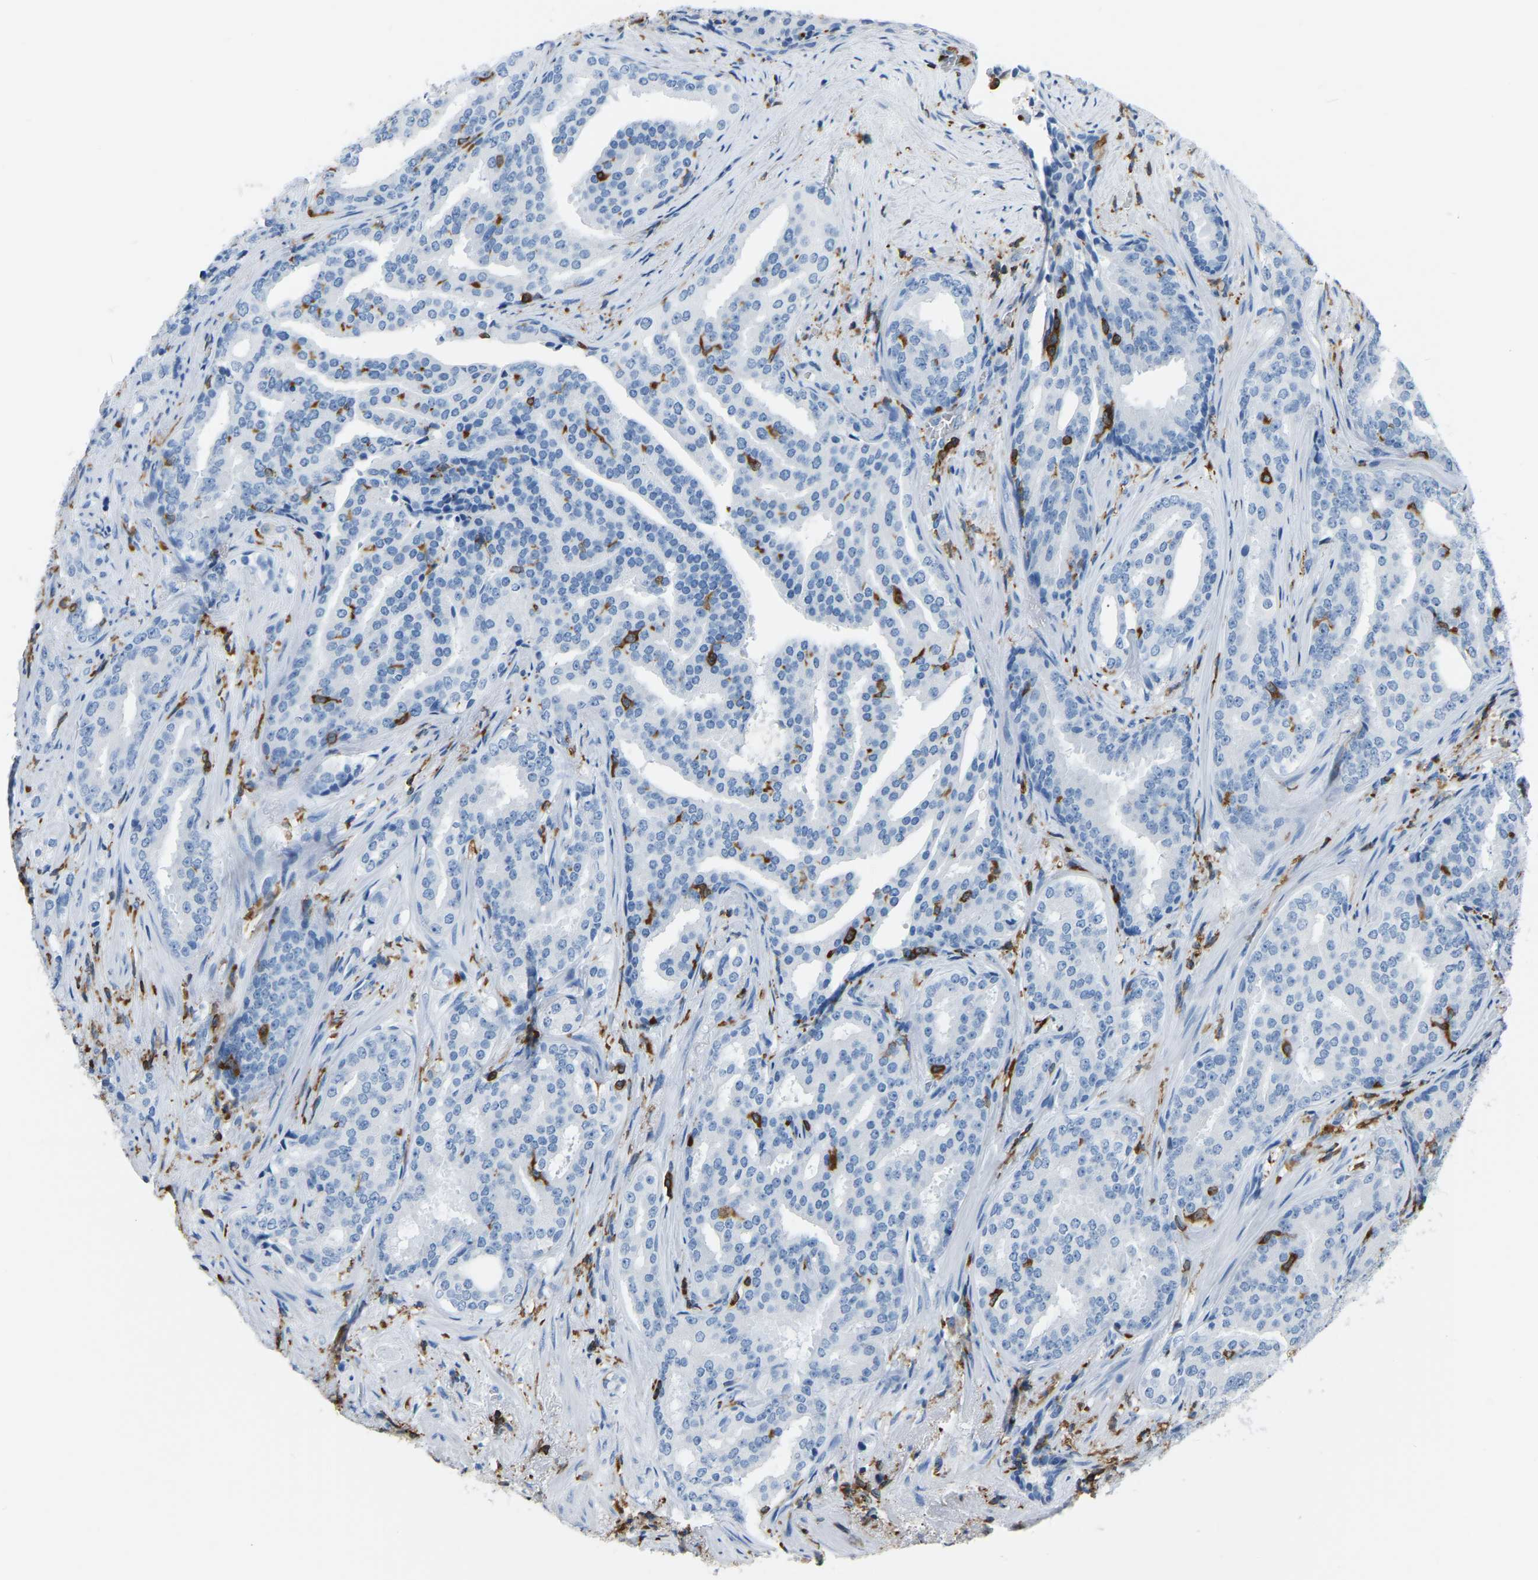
{"staining": {"intensity": "negative", "quantity": "none", "location": "none"}, "tissue": "prostate cancer", "cell_type": "Tumor cells", "image_type": "cancer", "snomed": [{"axis": "morphology", "description": "Adenocarcinoma, High grade"}, {"axis": "topography", "description": "Prostate"}], "caption": "DAB (3,3'-diaminobenzidine) immunohistochemical staining of adenocarcinoma (high-grade) (prostate) displays no significant expression in tumor cells.", "gene": "ARHGAP45", "patient": {"sex": "male", "age": 71}}